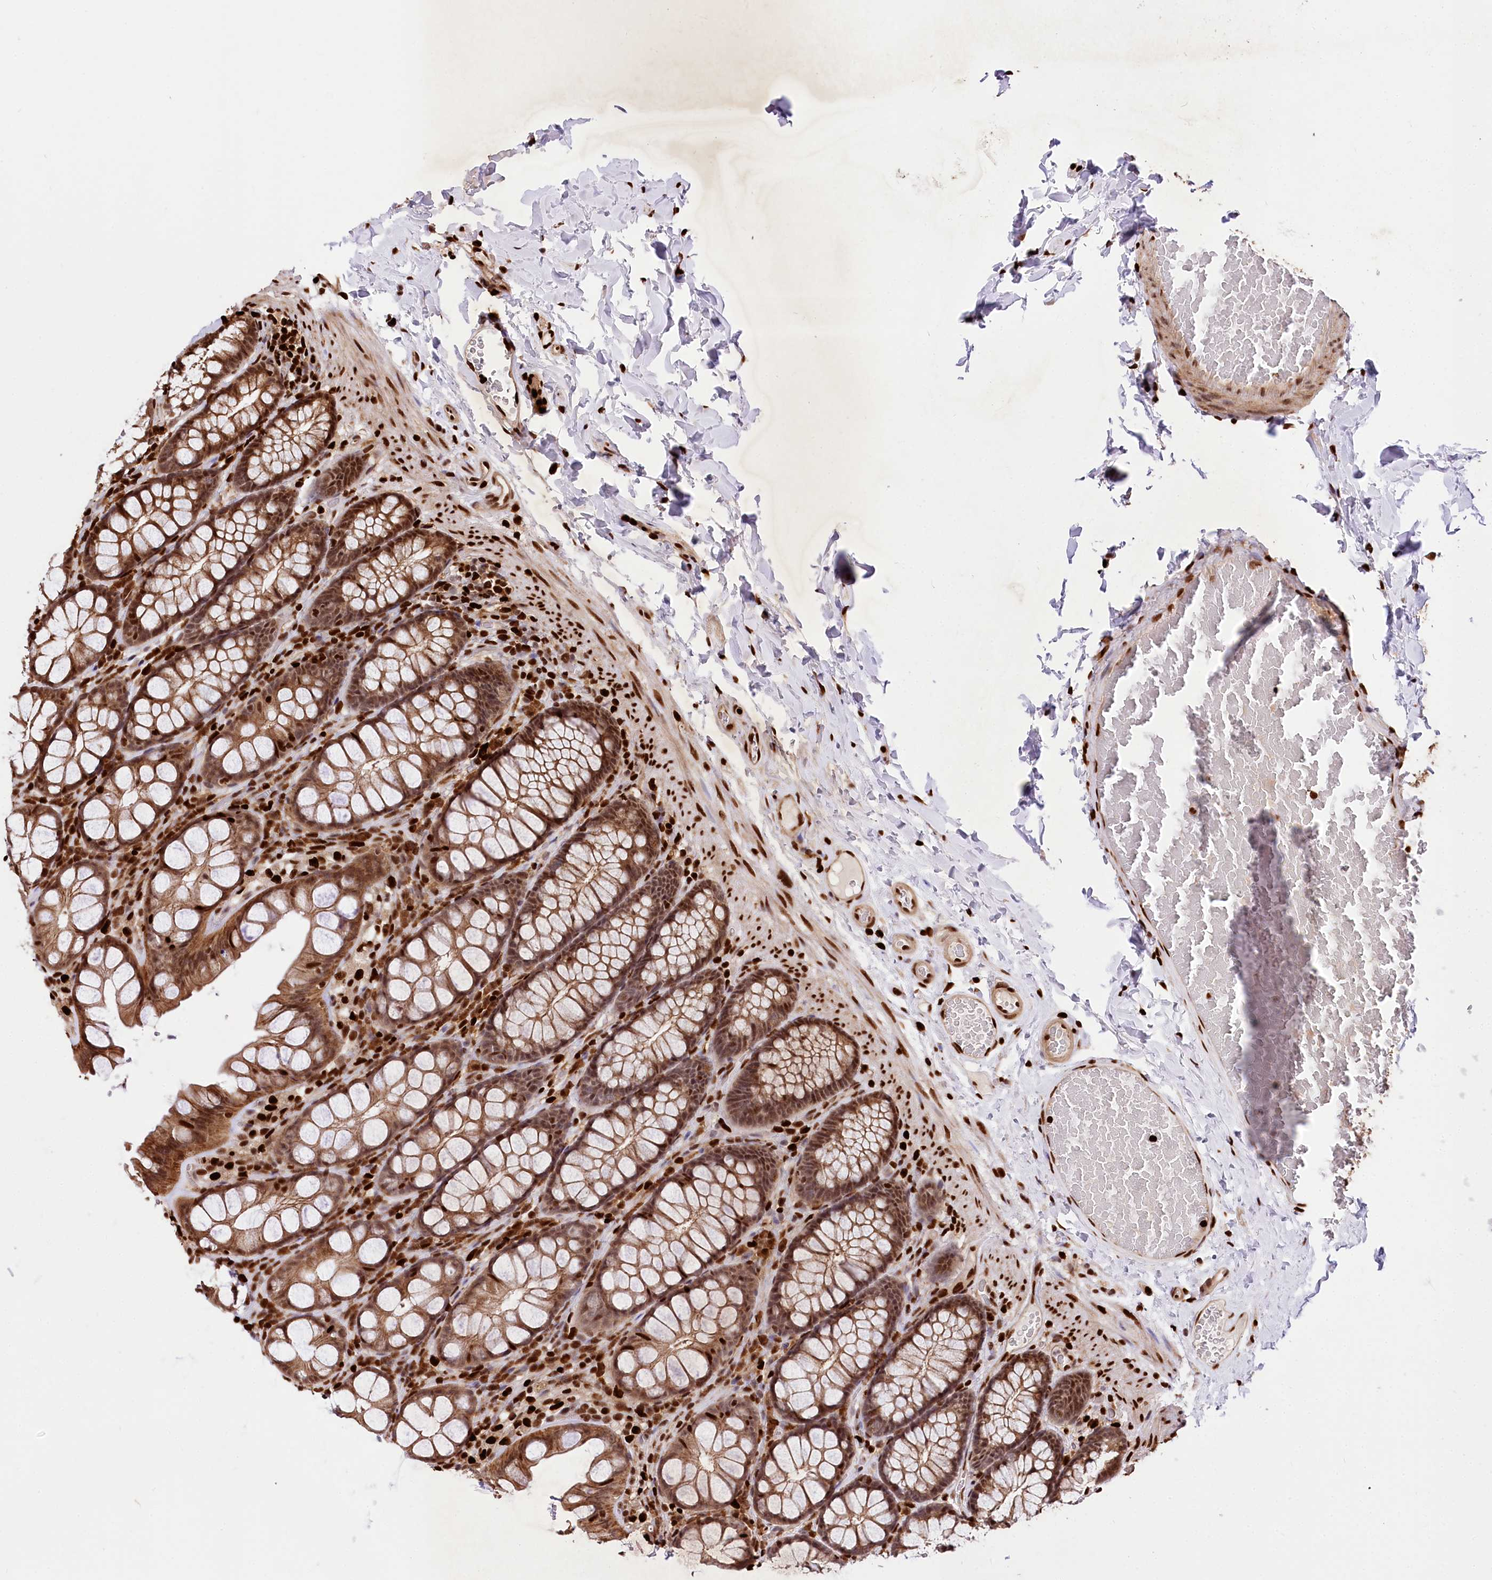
{"staining": {"intensity": "strong", "quantity": ">75%", "location": "nuclear"}, "tissue": "colon", "cell_type": "Endothelial cells", "image_type": "normal", "snomed": [{"axis": "morphology", "description": "Normal tissue, NOS"}, {"axis": "topography", "description": "Colon"}], "caption": "Colon stained with DAB immunohistochemistry demonstrates high levels of strong nuclear expression in approximately >75% of endothelial cells. (brown staining indicates protein expression, while blue staining denotes nuclei).", "gene": "FIGN", "patient": {"sex": "male", "age": 47}}